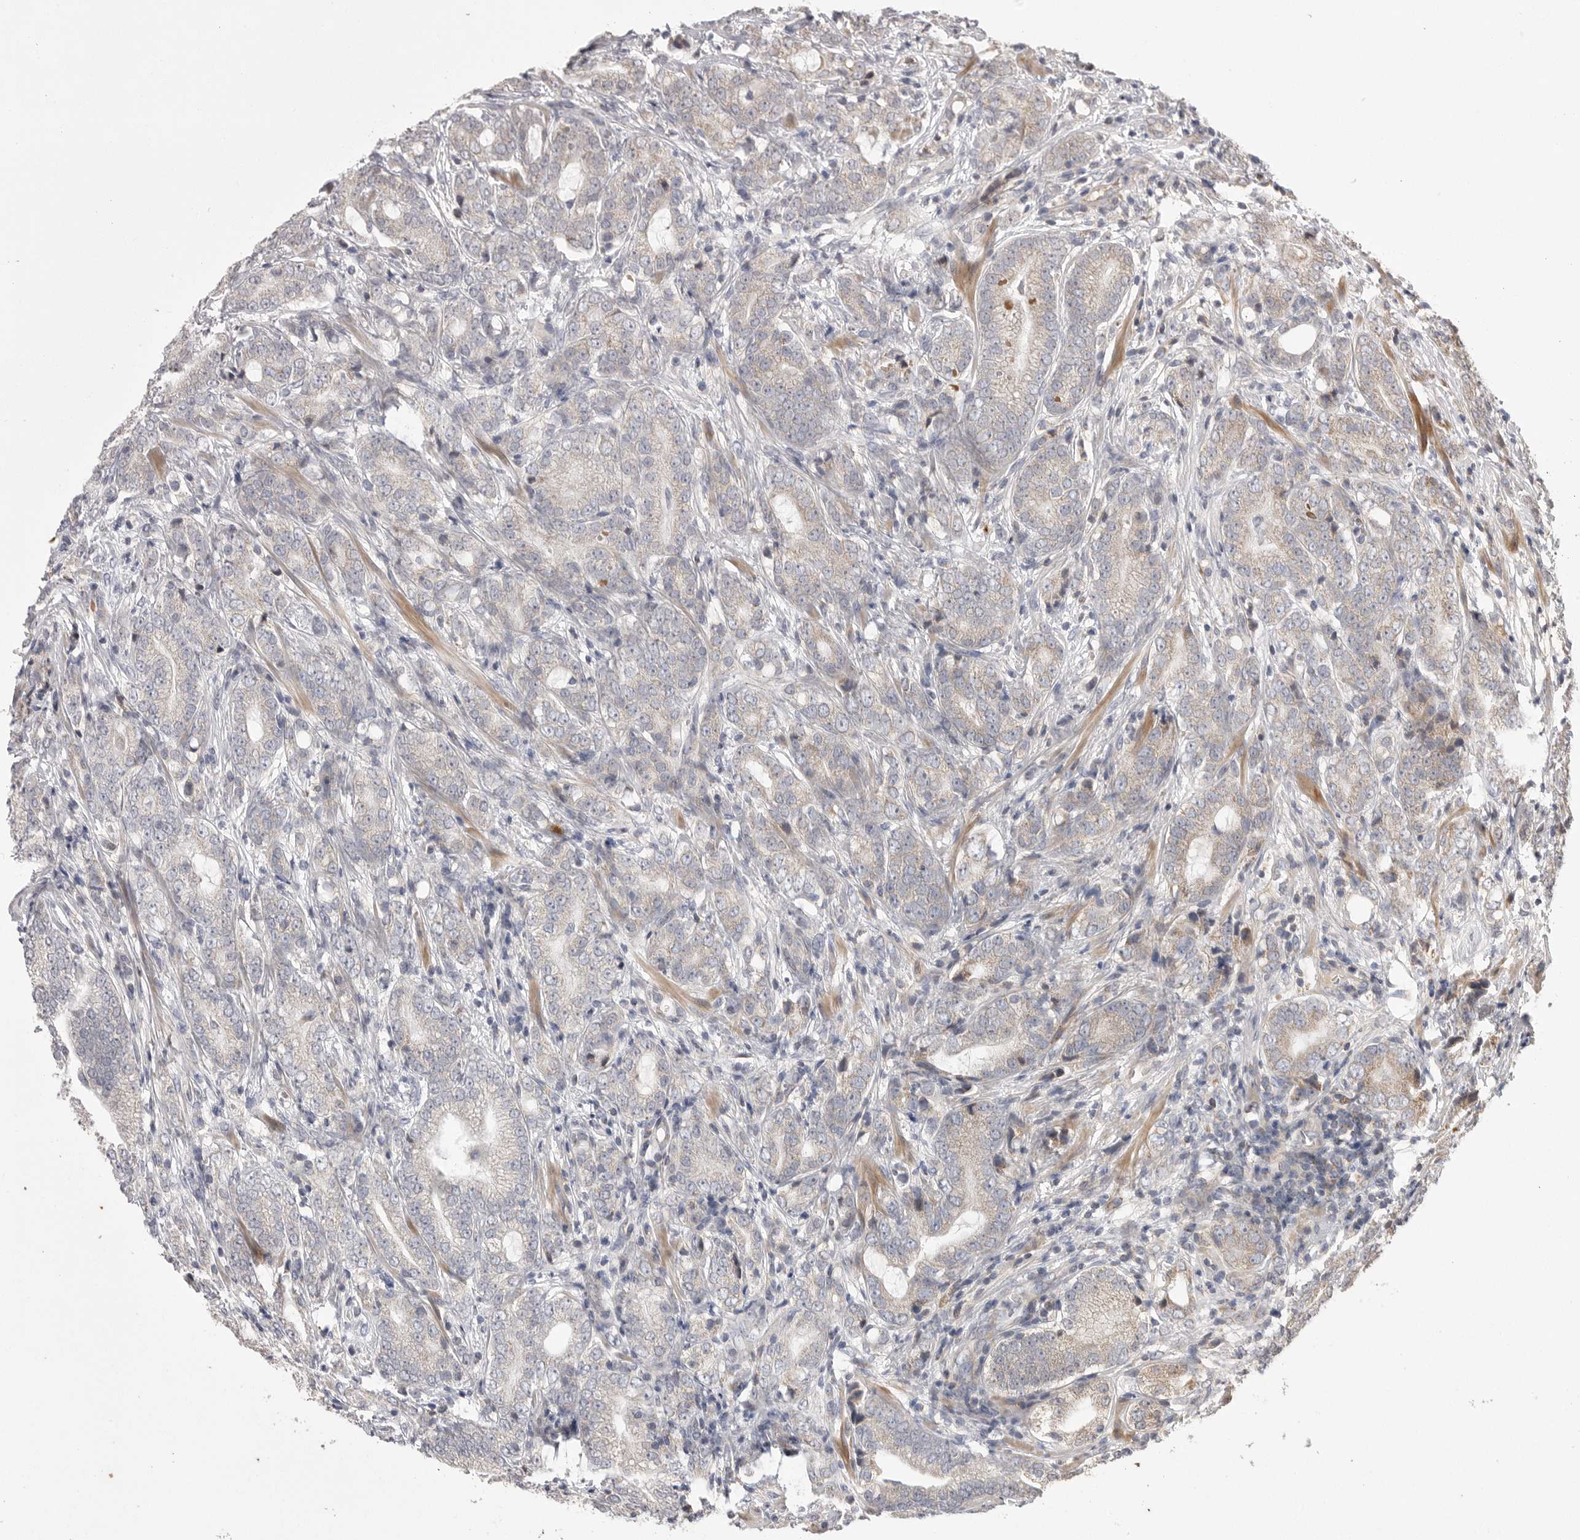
{"staining": {"intensity": "negative", "quantity": "none", "location": "none"}, "tissue": "prostate cancer", "cell_type": "Tumor cells", "image_type": "cancer", "snomed": [{"axis": "morphology", "description": "Adenocarcinoma, High grade"}, {"axis": "topography", "description": "Prostate"}], "caption": "Prostate cancer (adenocarcinoma (high-grade)) stained for a protein using immunohistochemistry shows no staining tumor cells.", "gene": "KYAT3", "patient": {"sex": "male", "age": 57}}